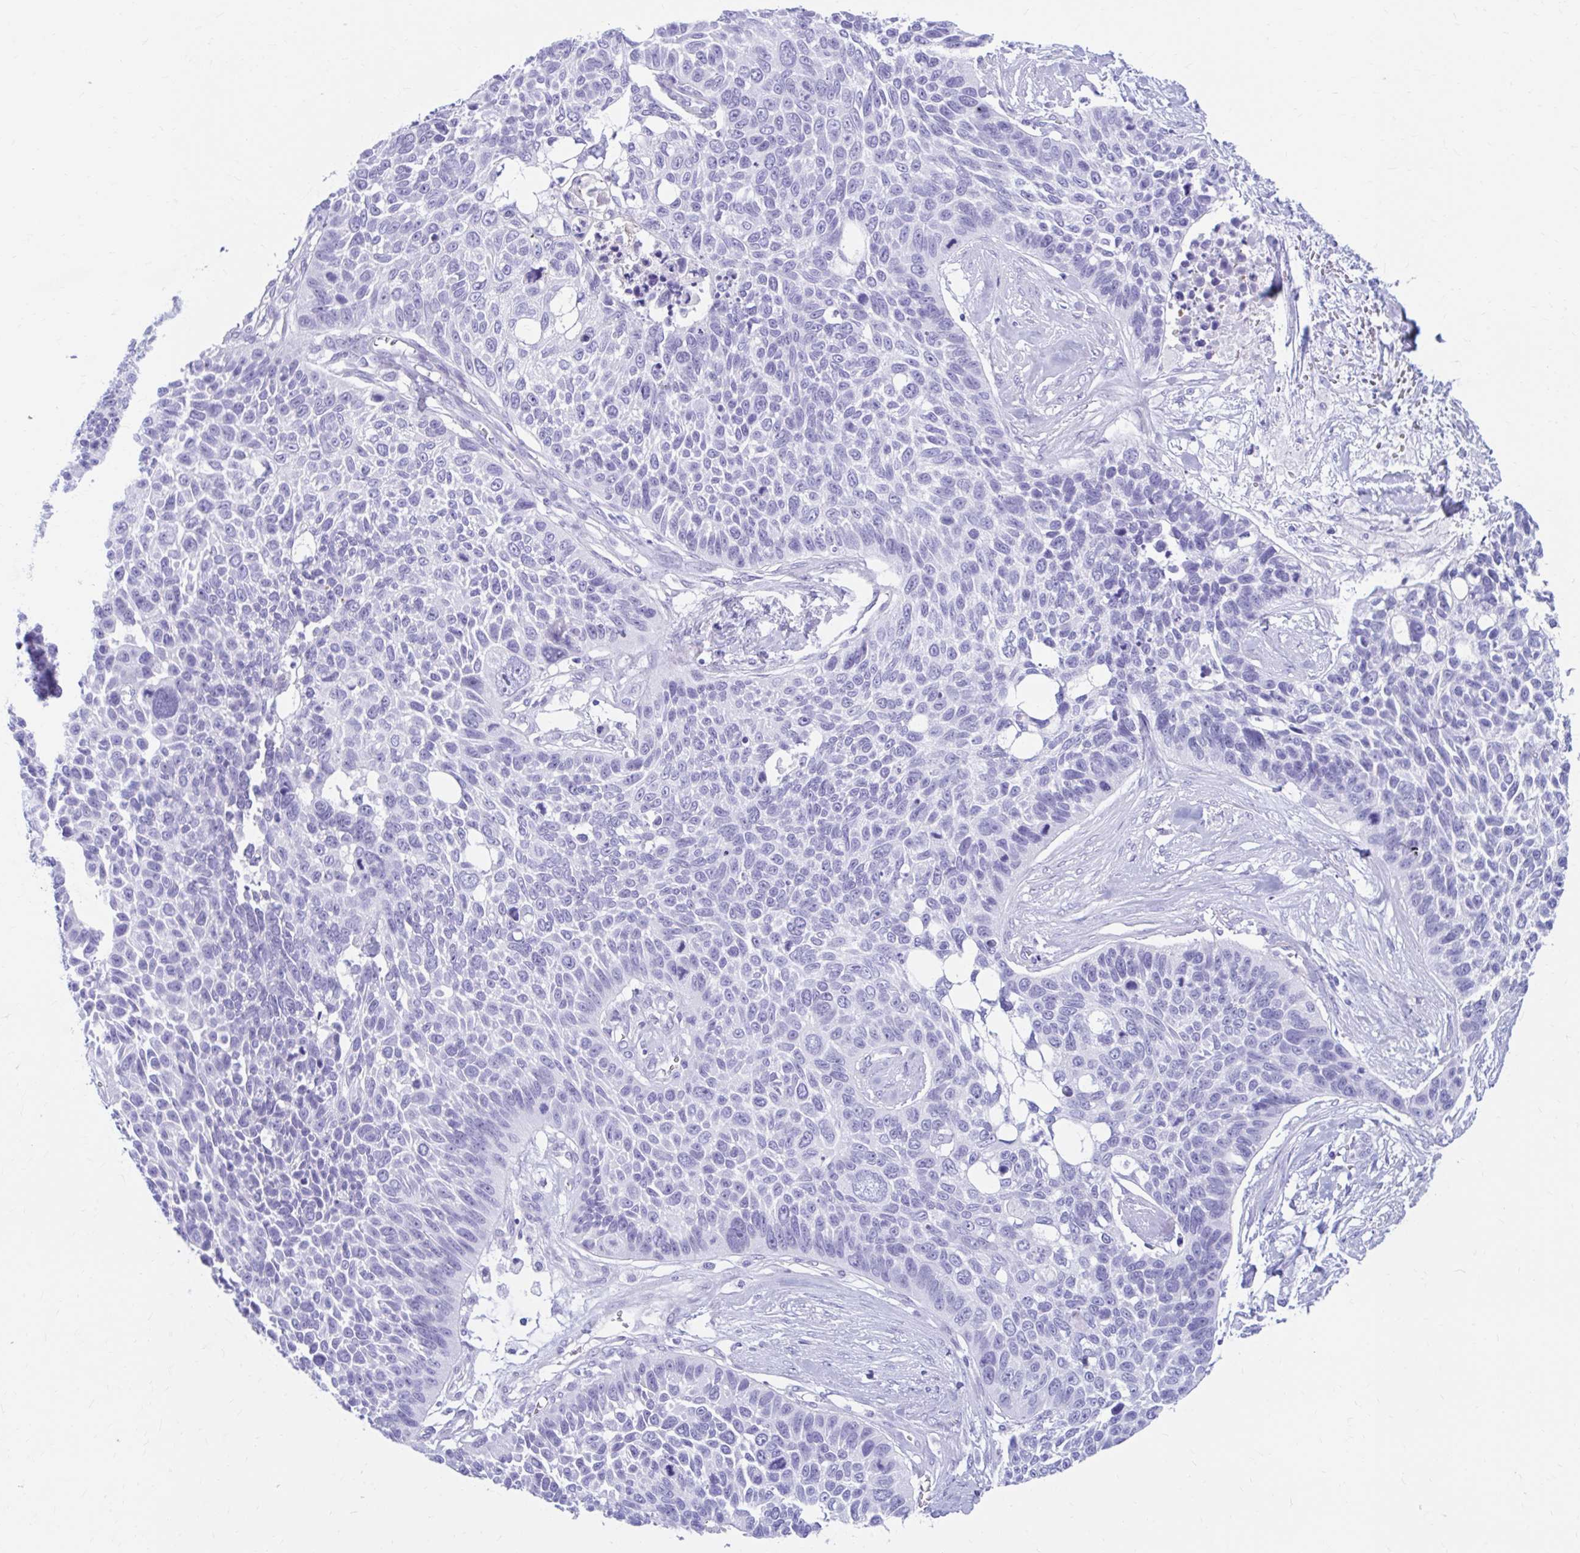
{"staining": {"intensity": "negative", "quantity": "none", "location": "none"}, "tissue": "lung cancer", "cell_type": "Tumor cells", "image_type": "cancer", "snomed": [{"axis": "morphology", "description": "Squamous cell carcinoma, NOS"}, {"axis": "topography", "description": "Lung"}], "caption": "Tumor cells are negative for protein expression in human lung squamous cell carcinoma.", "gene": "NSG2", "patient": {"sex": "male", "age": 62}}